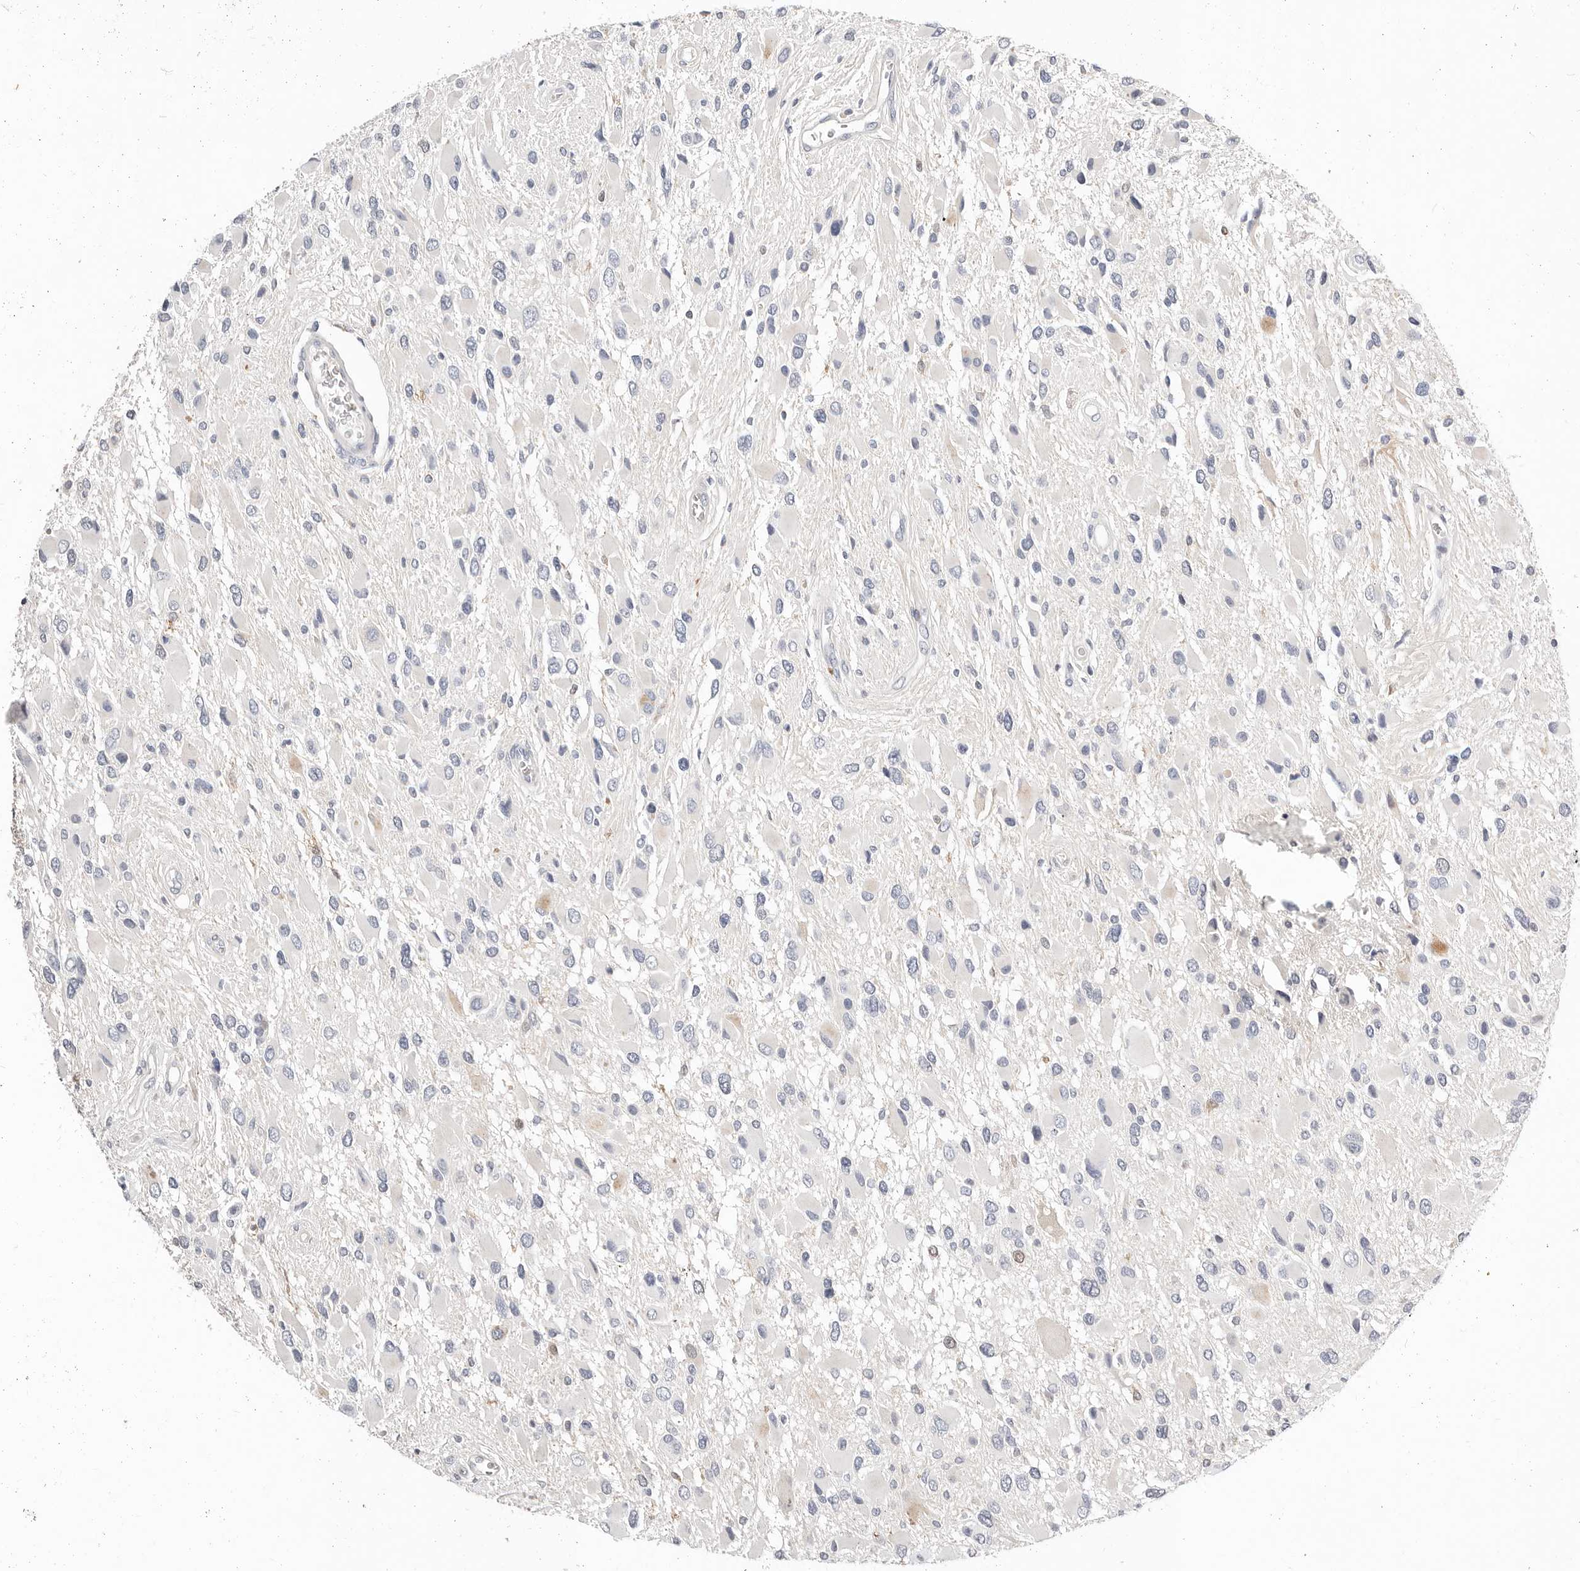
{"staining": {"intensity": "negative", "quantity": "none", "location": "none"}, "tissue": "glioma", "cell_type": "Tumor cells", "image_type": "cancer", "snomed": [{"axis": "morphology", "description": "Glioma, malignant, High grade"}, {"axis": "topography", "description": "Brain"}], "caption": "DAB immunohistochemical staining of human high-grade glioma (malignant) shows no significant expression in tumor cells.", "gene": "TMEM63B", "patient": {"sex": "male", "age": 53}}